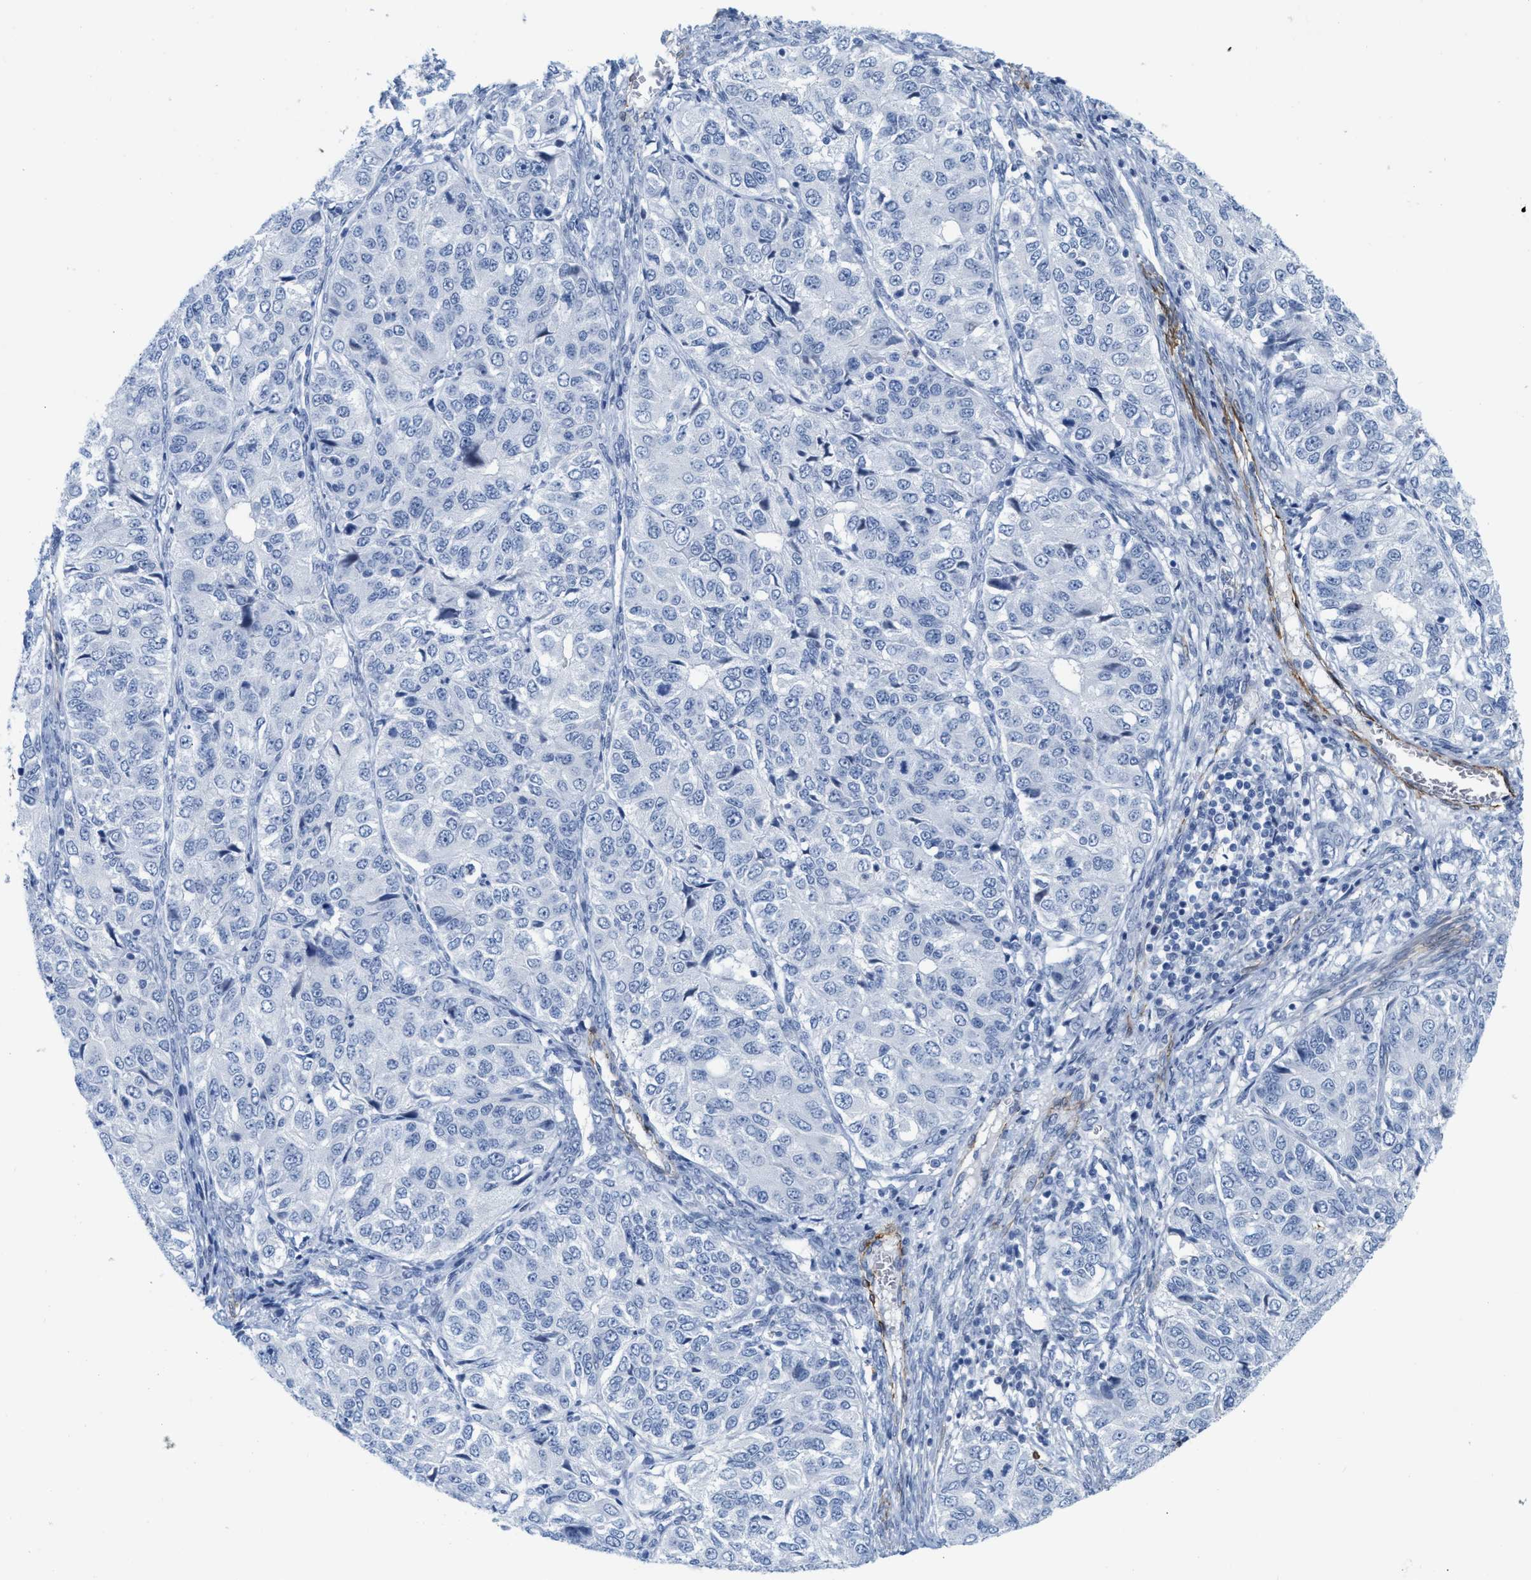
{"staining": {"intensity": "negative", "quantity": "none", "location": "none"}, "tissue": "ovarian cancer", "cell_type": "Tumor cells", "image_type": "cancer", "snomed": [{"axis": "morphology", "description": "Carcinoma, endometroid"}, {"axis": "topography", "description": "Ovary"}], "caption": "This is an IHC image of human ovarian endometroid carcinoma. There is no expression in tumor cells.", "gene": "TAGLN", "patient": {"sex": "female", "age": 51}}